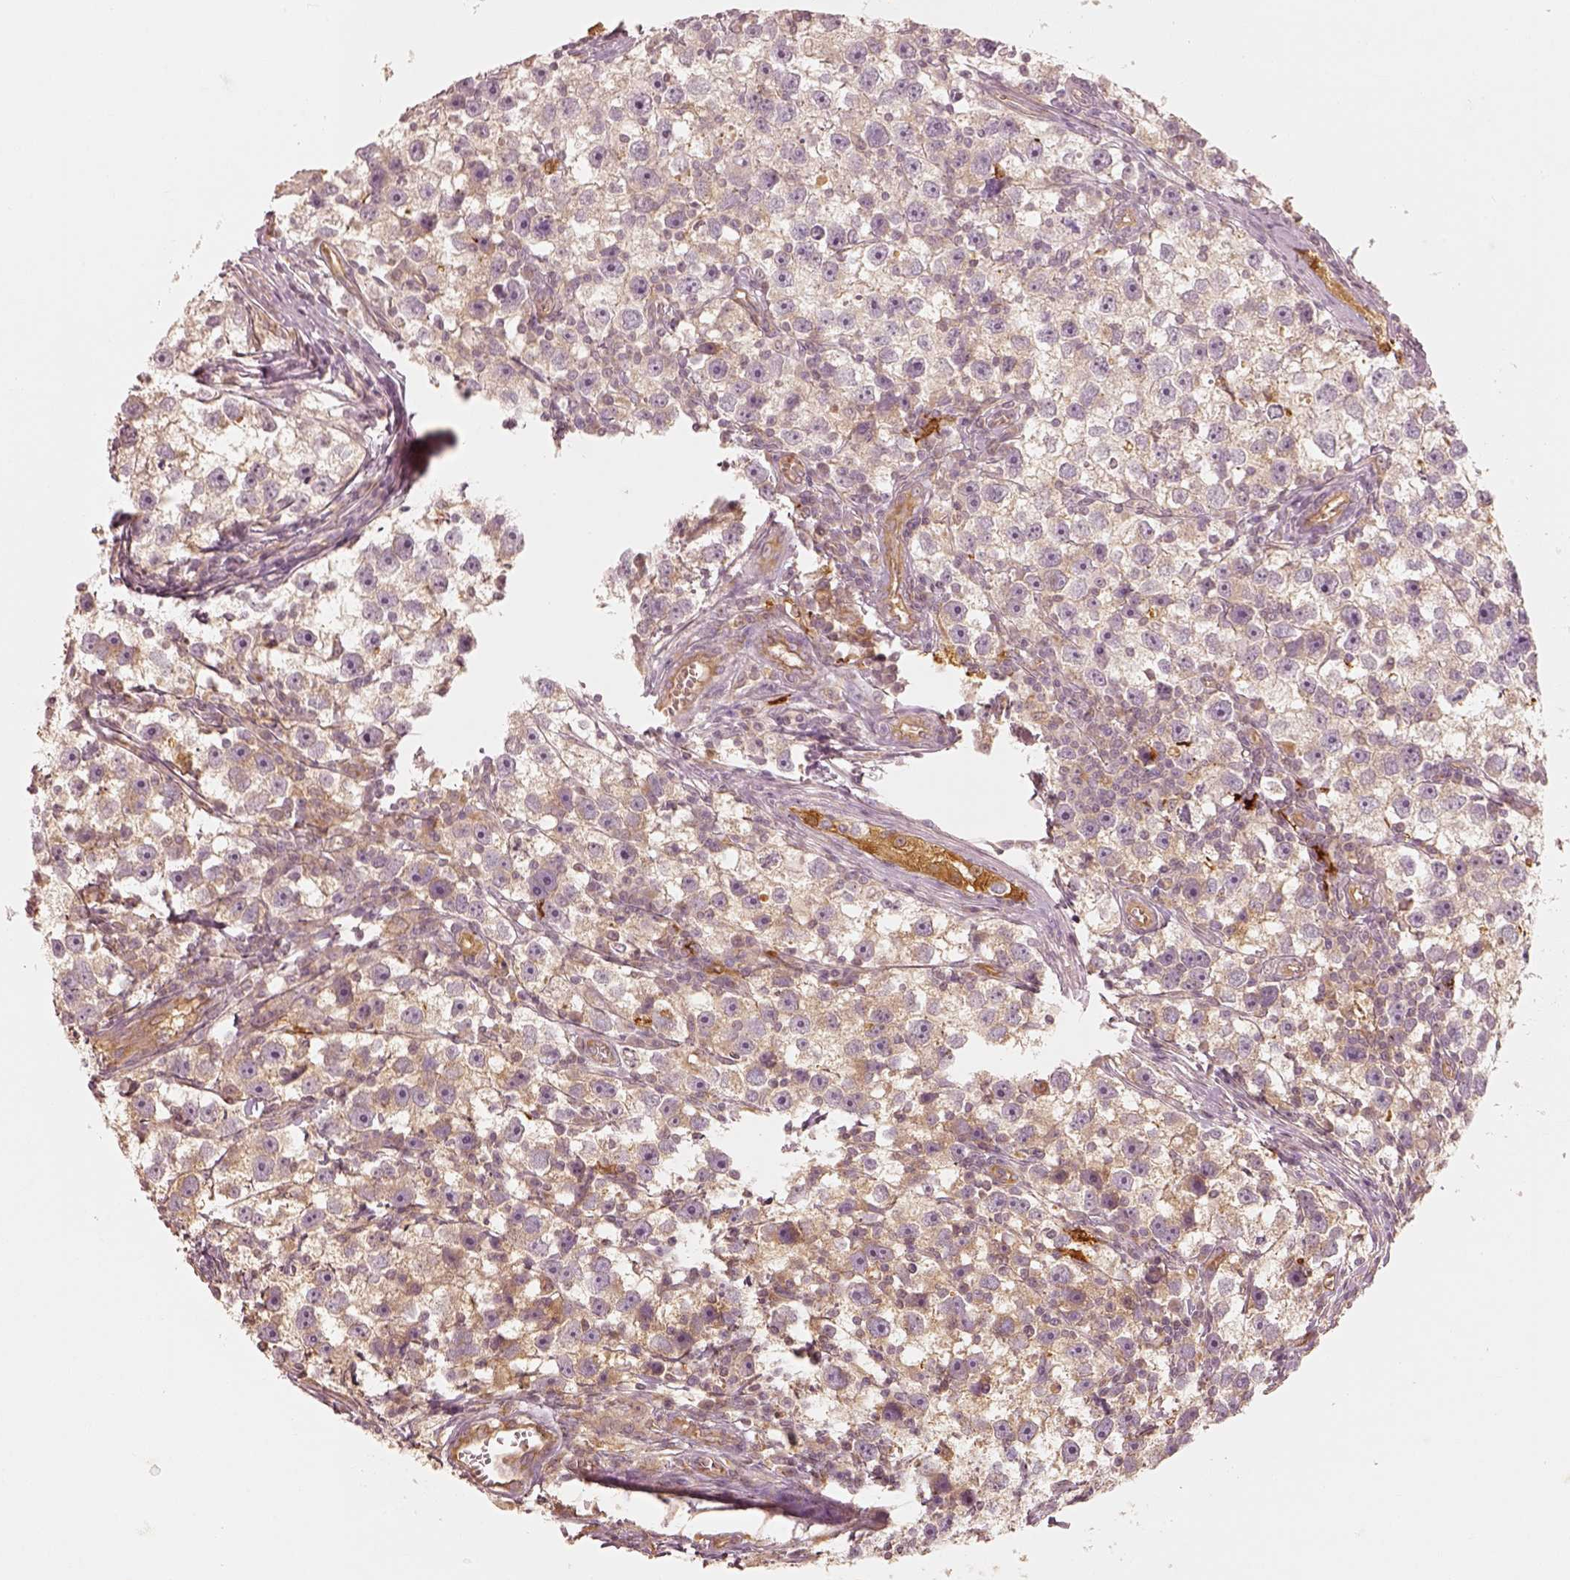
{"staining": {"intensity": "moderate", "quantity": "<25%", "location": "cytoplasmic/membranous"}, "tissue": "testis cancer", "cell_type": "Tumor cells", "image_type": "cancer", "snomed": [{"axis": "morphology", "description": "Seminoma, NOS"}, {"axis": "topography", "description": "Testis"}], "caption": "Human testis cancer stained with a protein marker demonstrates moderate staining in tumor cells.", "gene": "FSCN1", "patient": {"sex": "male", "age": 30}}